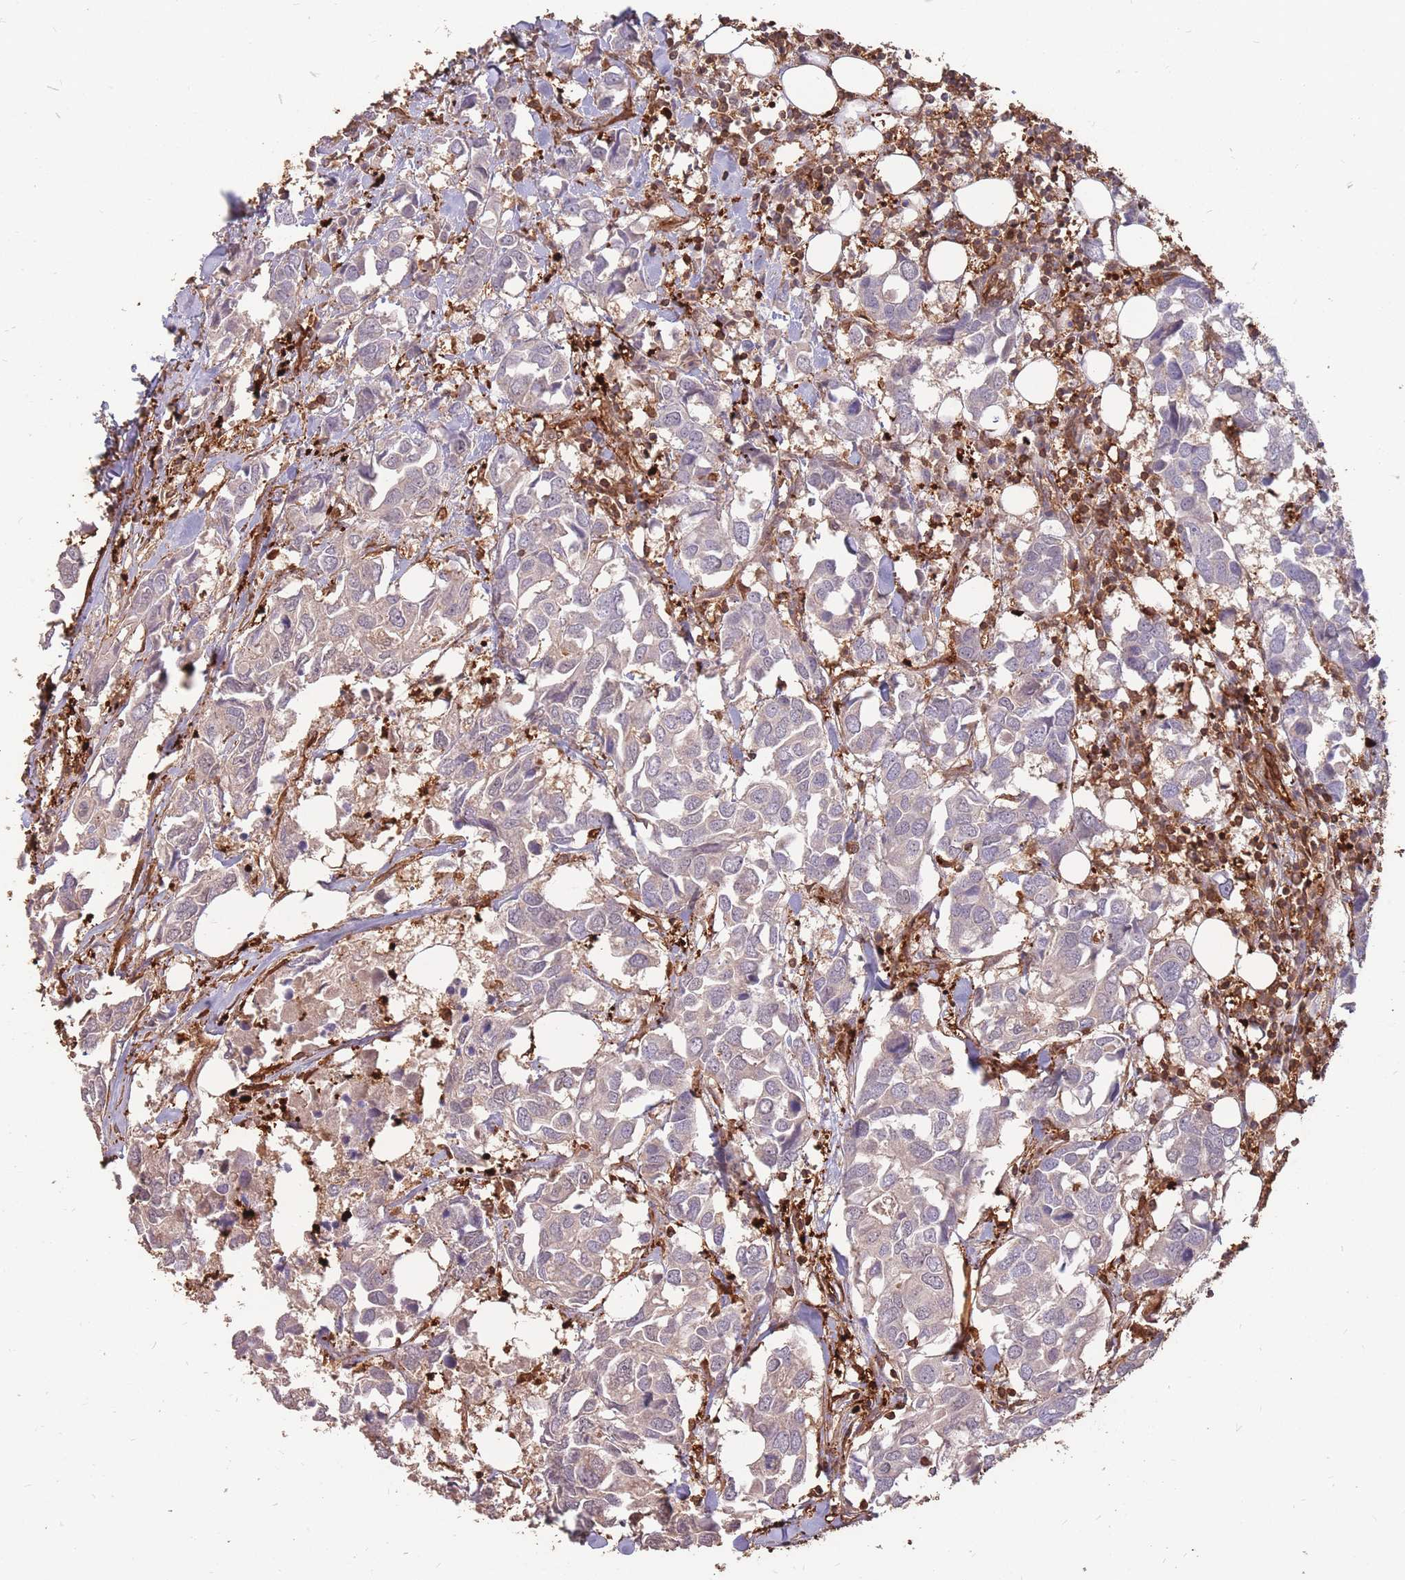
{"staining": {"intensity": "negative", "quantity": "none", "location": "none"}, "tissue": "breast cancer", "cell_type": "Tumor cells", "image_type": "cancer", "snomed": [{"axis": "morphology", "description": "Duct carcinoma"}, {"axis": "topography", "description": "Breast"}], "caption": "Human invasive ductal carcinoma (breast) stained for a protein using immunohistochemistry exhibits no staining in tumor cells.", "gene": "PLS3", "patient": {"sex": "female", "age": 83}}